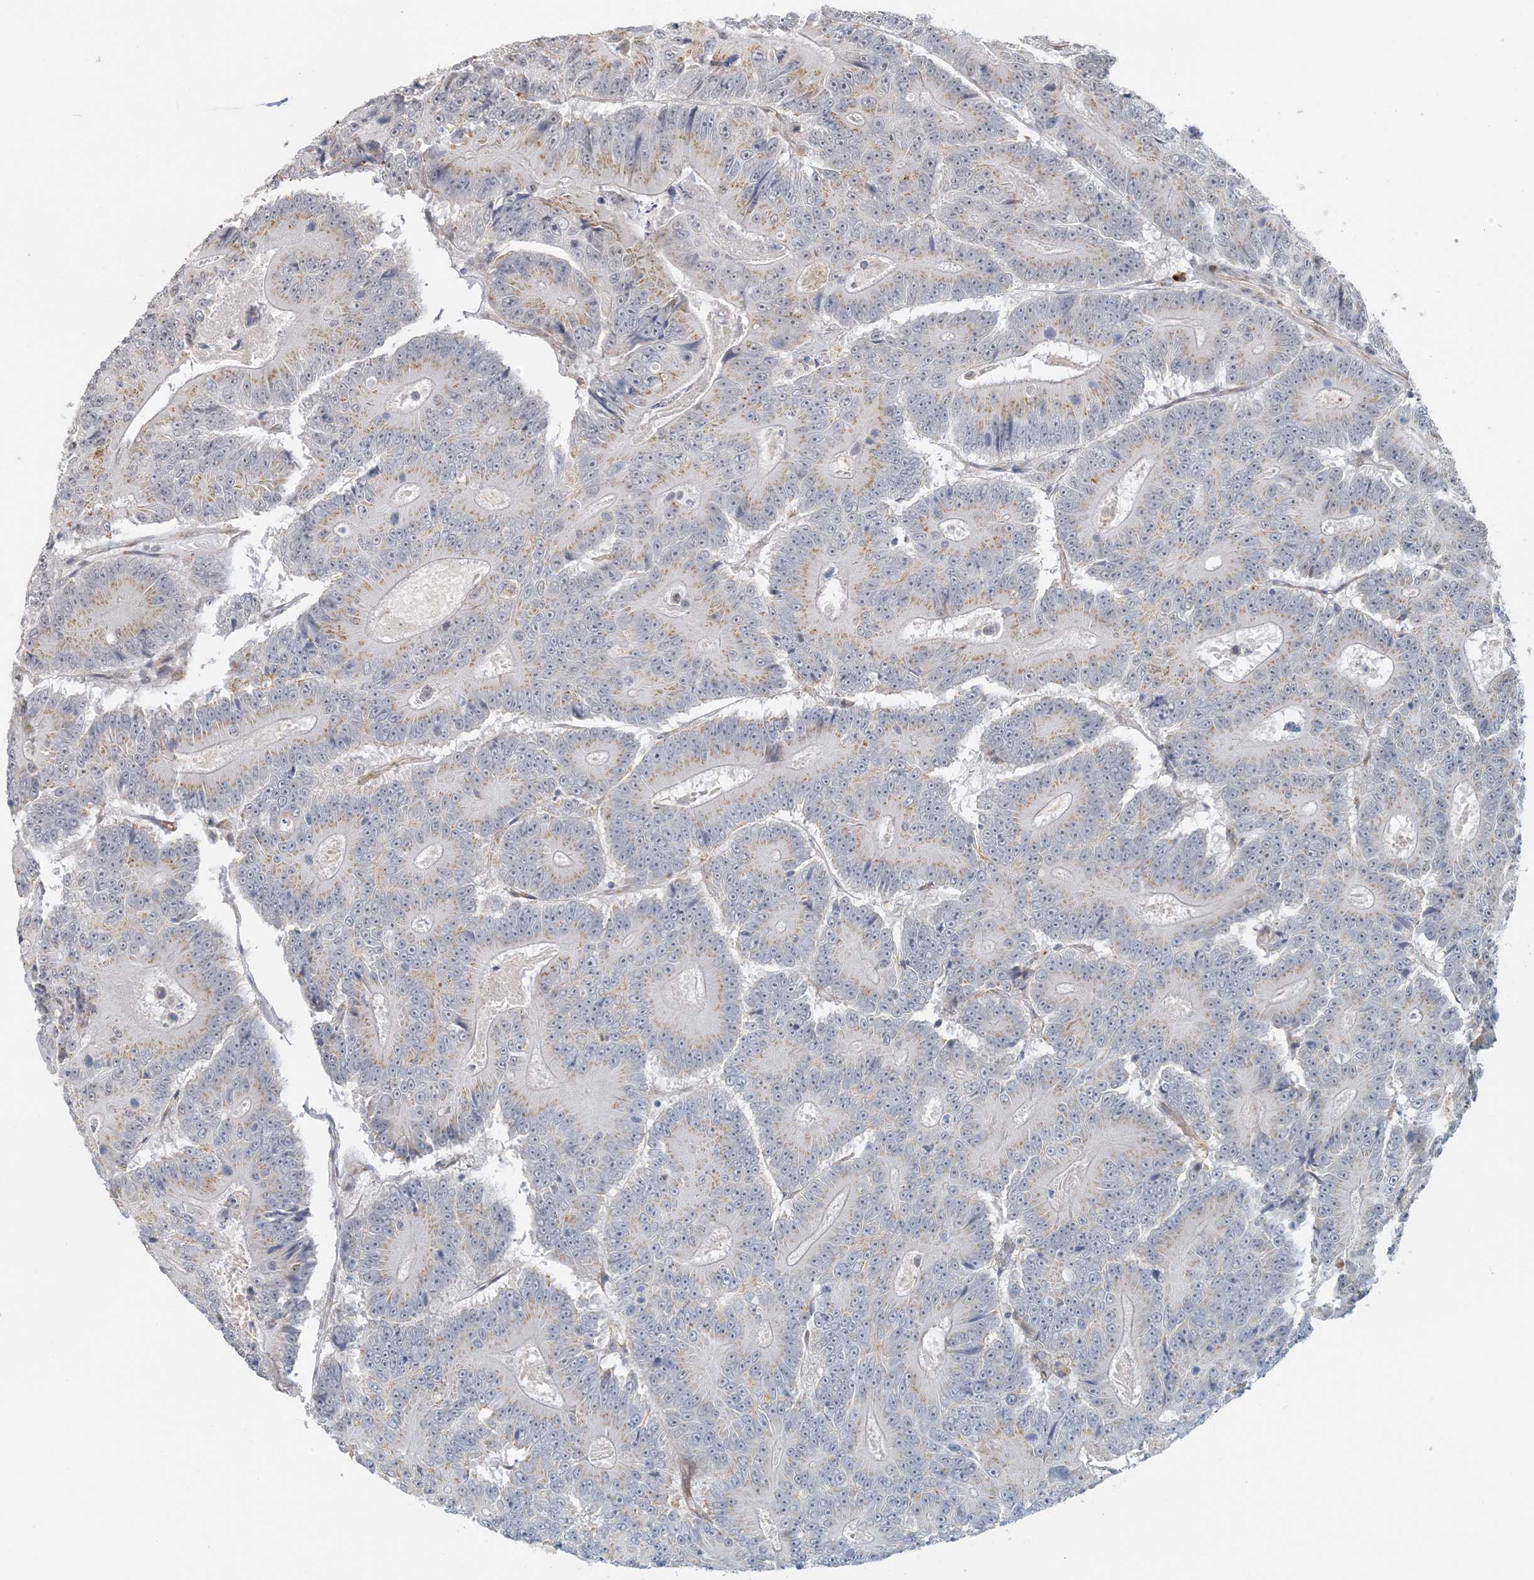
{"staining": {"intensity": "weak", "quantity": "25%-75%", "location": "cytoplasmic/membranous"}, "tissue": "colorectal cancer", "cell_type": "Tumor cells", "image_type": "cancer", "snomed": [{"axis": "morphology", "description": "Adenocarcinoma, NOS"}, {"axis": "topography", "description": "Colon"}], "caption": "The photomicrograph displays immunohistochemical staining of adenocarcinoma (colorectal). There is weak cytoplasmic/membranous expression is identified in approximately 25%-75% of tumor cells.", "gene": "ZCCHC4", "patient": {"sex": "male", "age": 83}}